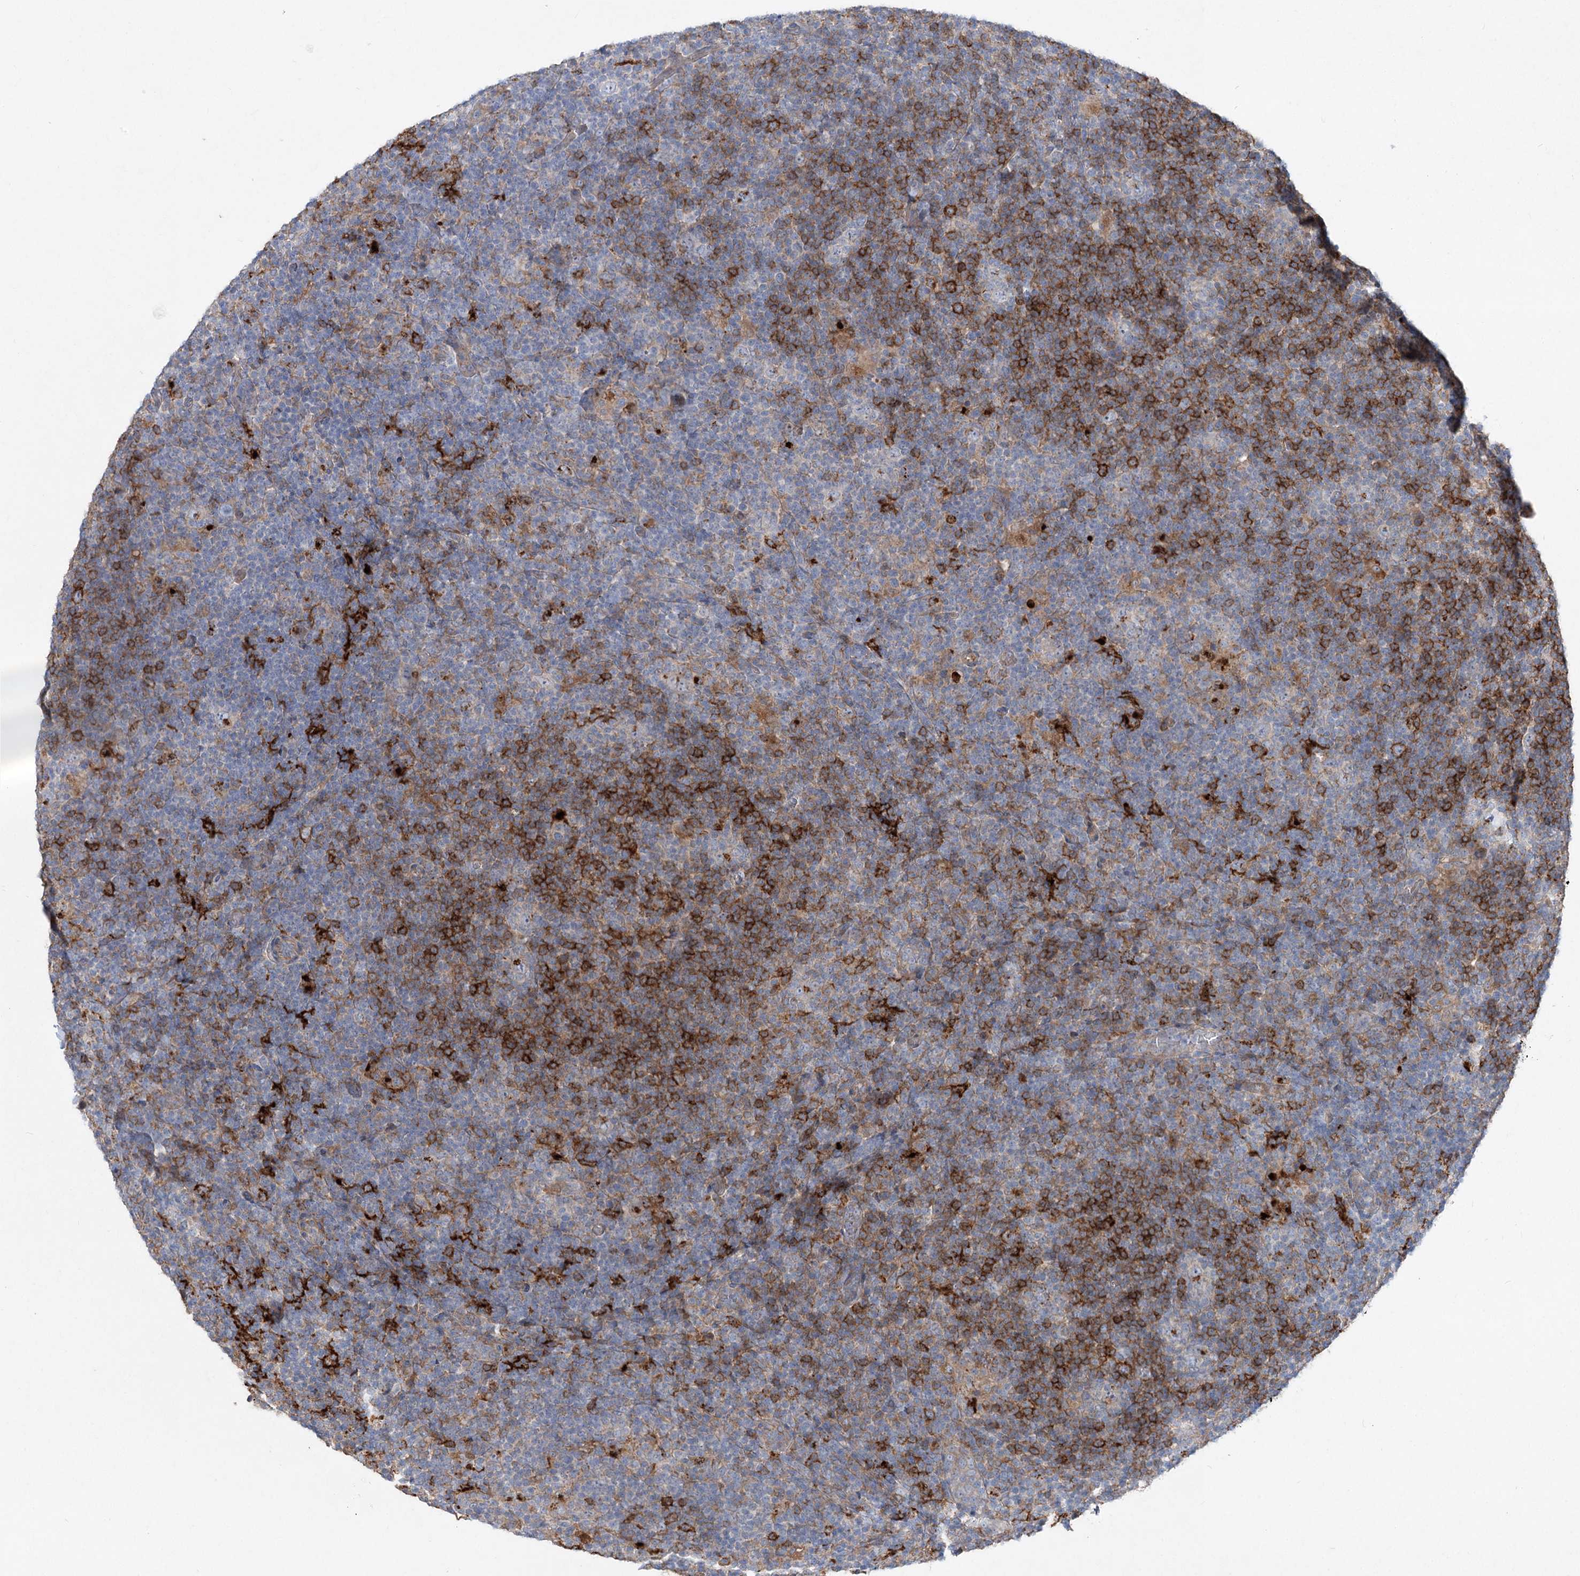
{"staining": {"intensity": "moderate", "quantity": "<25%", "location": "cytoplasmic/membranous"}, "tissue": "lymphoma", "cell_type": "Tumor cells", "image_type": "cancer", "snomed": [{"axis": "morphology", "description": "Hodgkin's disease, NOS"}, {"axis": "topography", "description": "Lymph node"}], "caption": "Protein expression analysis of lymphoma exhibits moderate cytoplasmic/membranous expression in approximately <25% of tumor cells.", "gene": "SCN11A", "patient": {"sex": "female", "age": 57}}